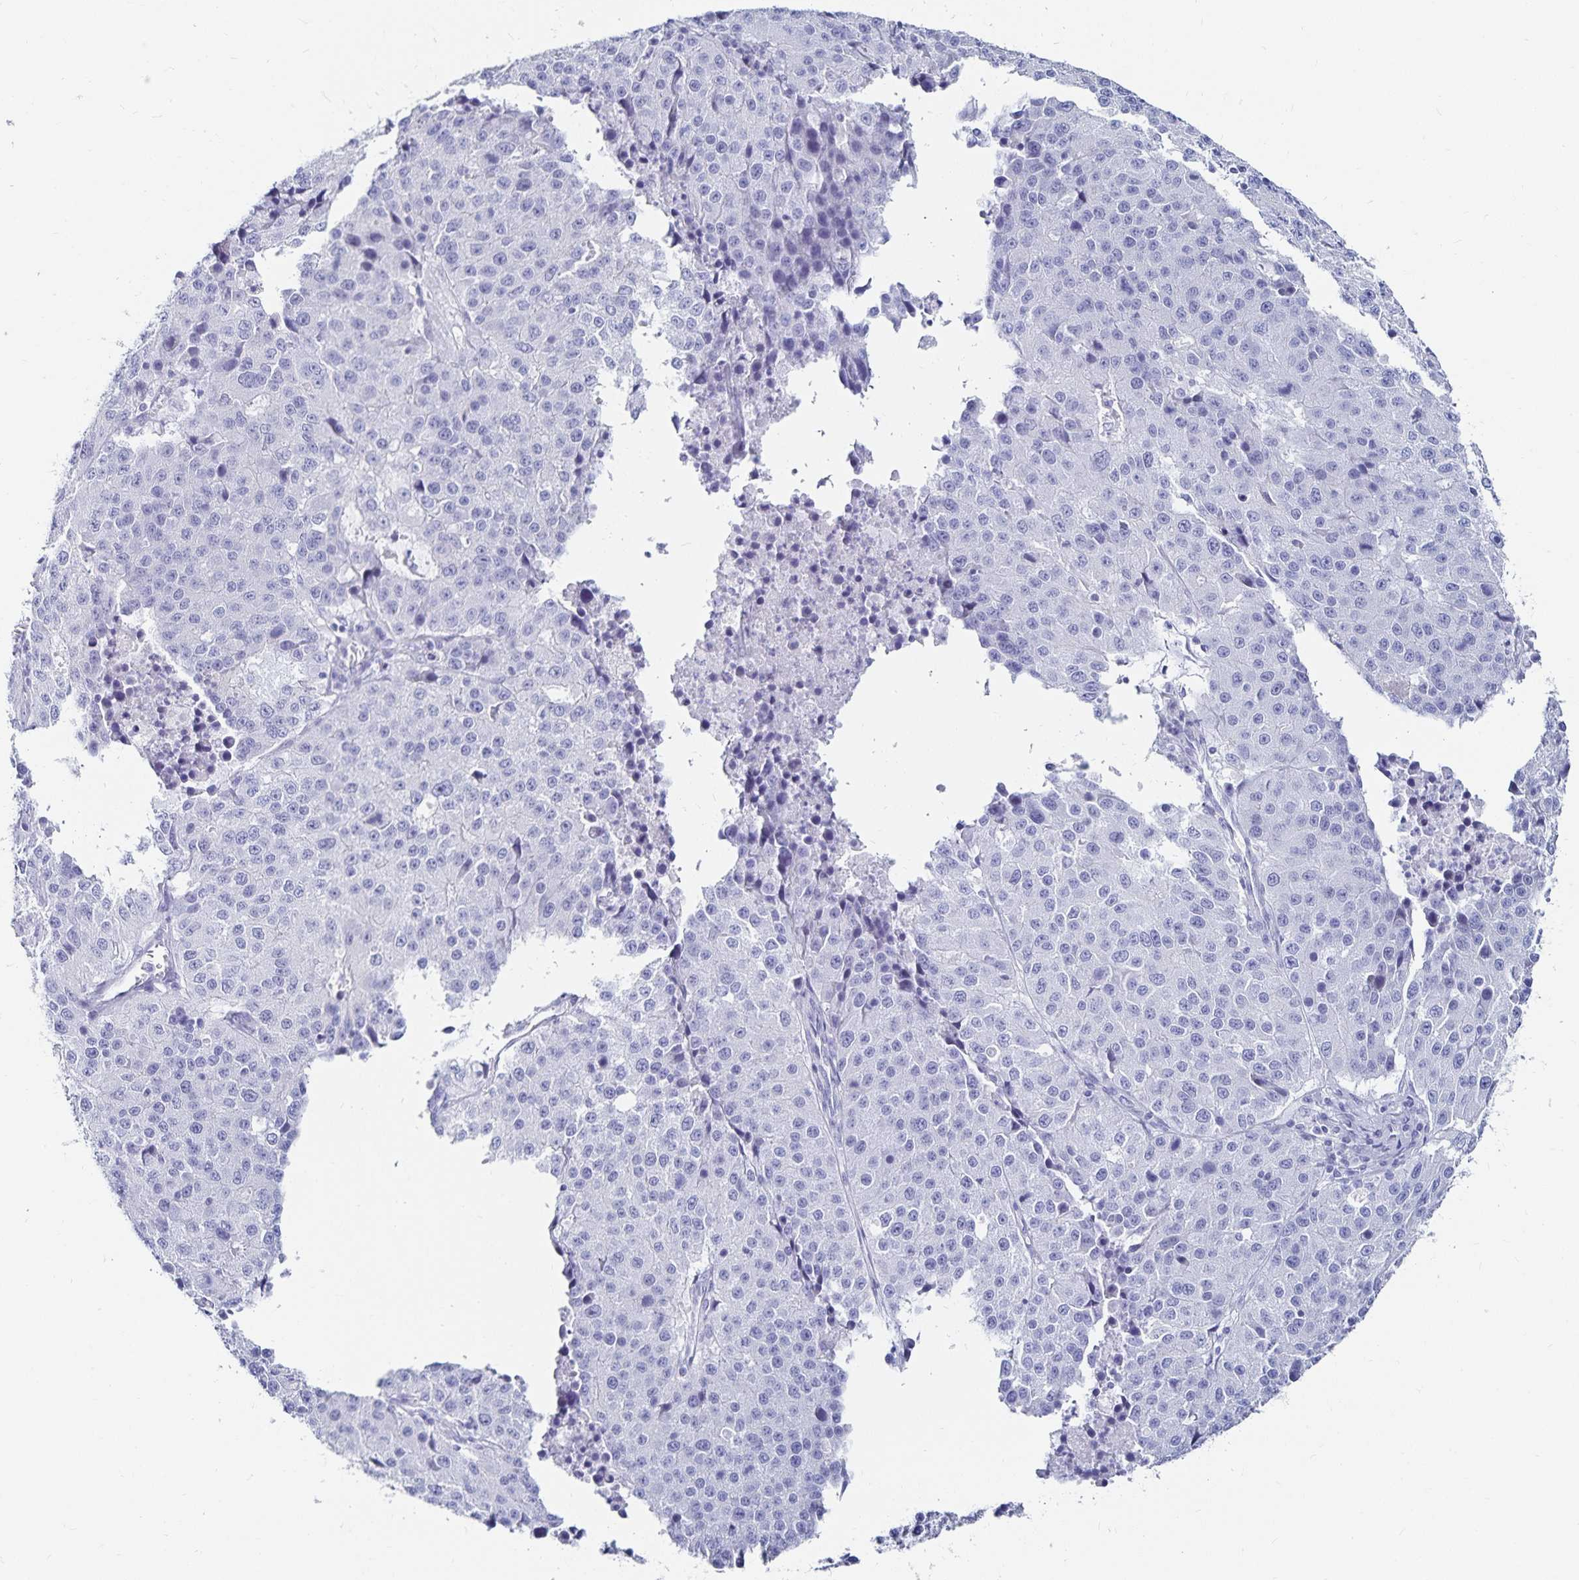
{"staining": {"intensity": "negative", "quantity": "none", "location": "none"}, "tissue": "stomach cancer", "cell_type": "Tumor cells", "image_type": "cancer", "snomed": [{"axis": "morphology", "description": "Adenocarcinoma, NOS"}, {"axis": "topography", "description": "Stomach"}], "caption": "There is no significant staining in tumor cells of stomach cancer. (DAB IHC with hematoxylin counter stain).", "gene": "TNIP1", "patient": {"sex": "male", "age": 71}}